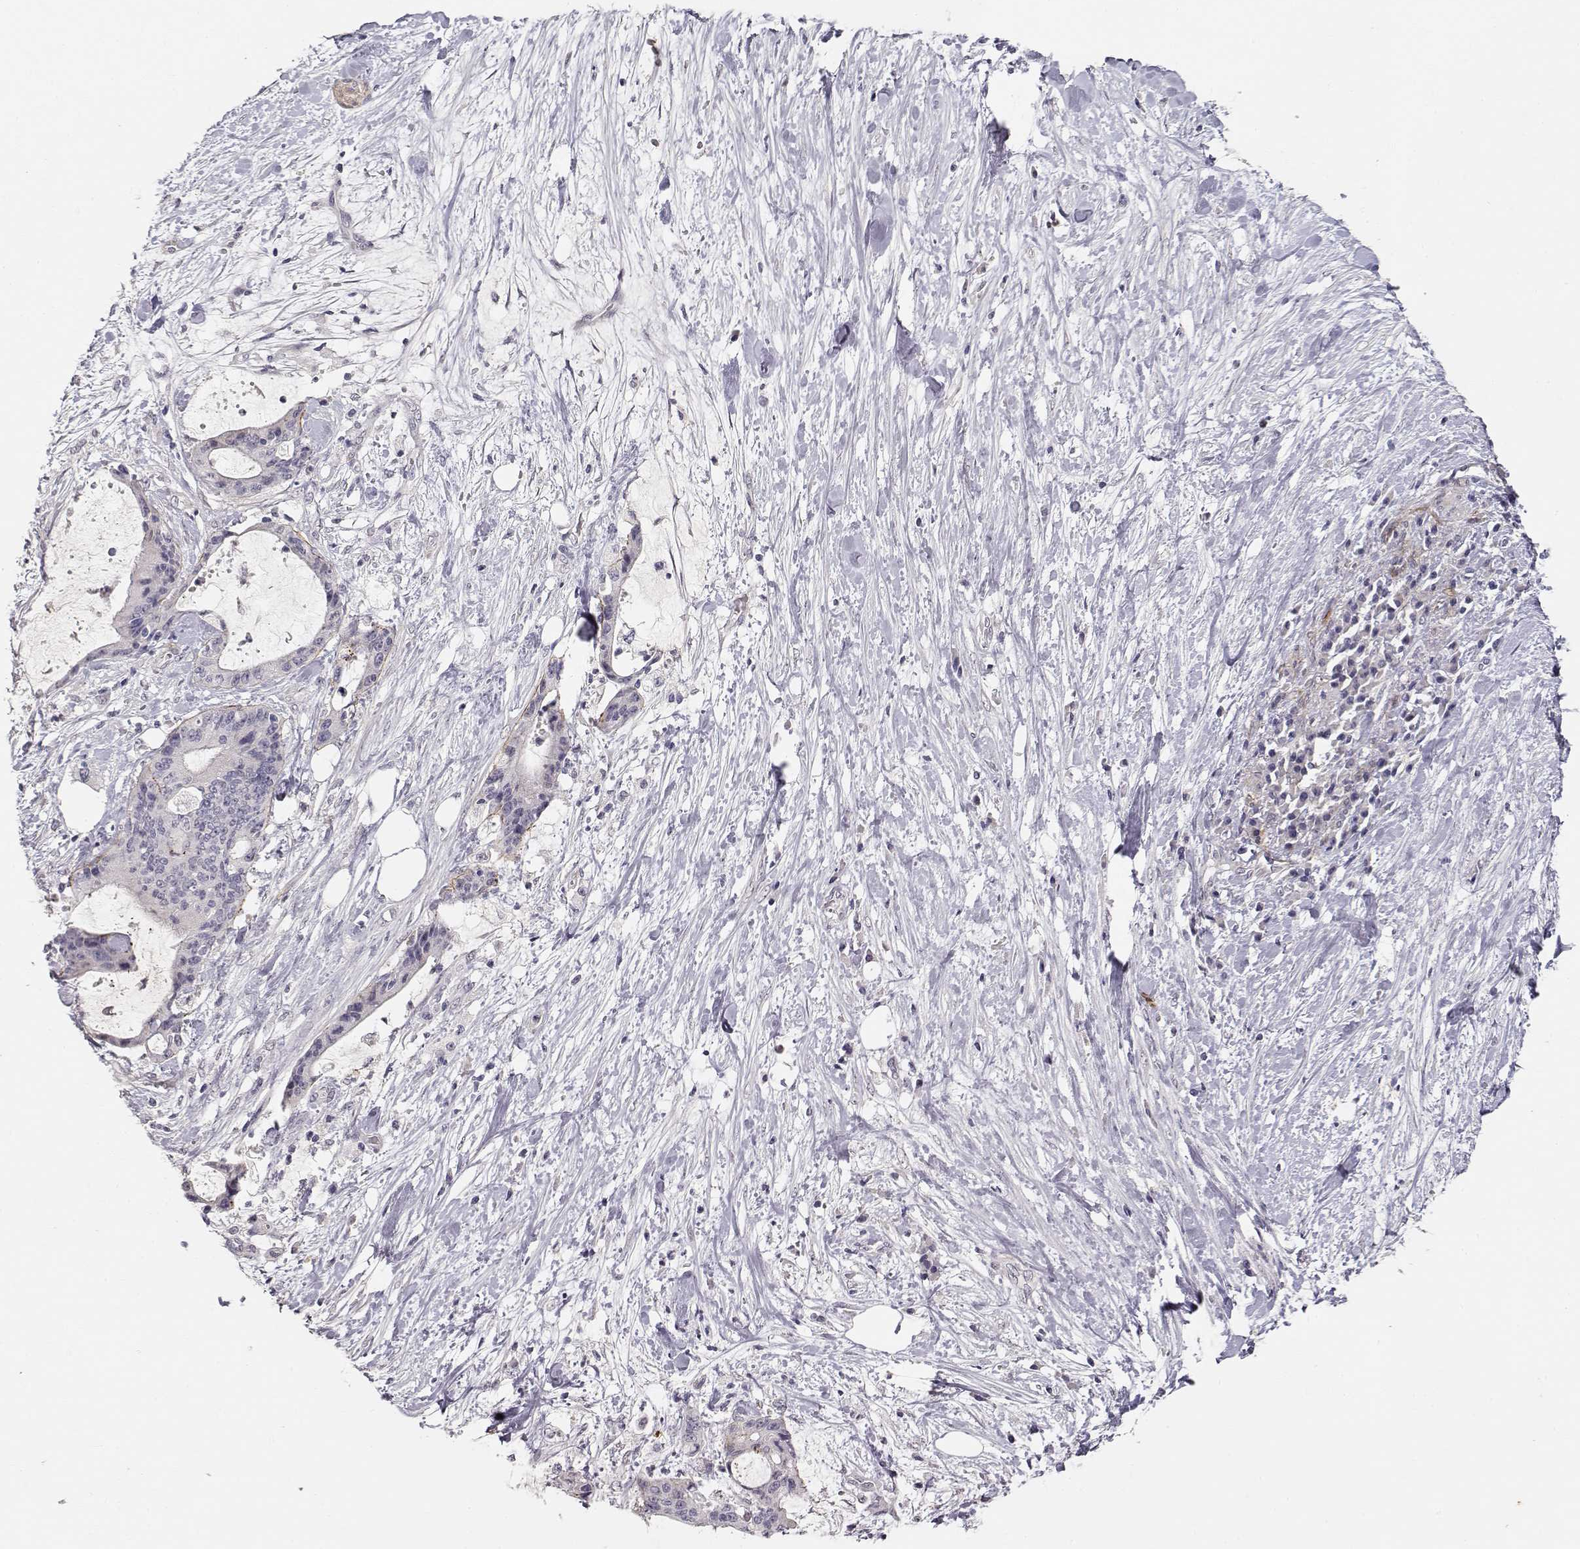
{"staining": {"intensity": "negative", "quantity": "none", "location": "none"}, "tissue": "liver cancer", "cell_type": "Tumor cells", "image_type": "cancer", "snomed": [{"axis": "morphology", "description": "Cholangiocarcinoma"}, {"axis": "topography", "description": "Liver"}], "caption": "High magnification brightfield microscopy of liver cancer stained with DAB (brown) and counterstained with hematoxylin (blue): tumor cells show no significant positivity.", "gene": "LAMA5", "patient": {"sex": "female", "age": 73}}